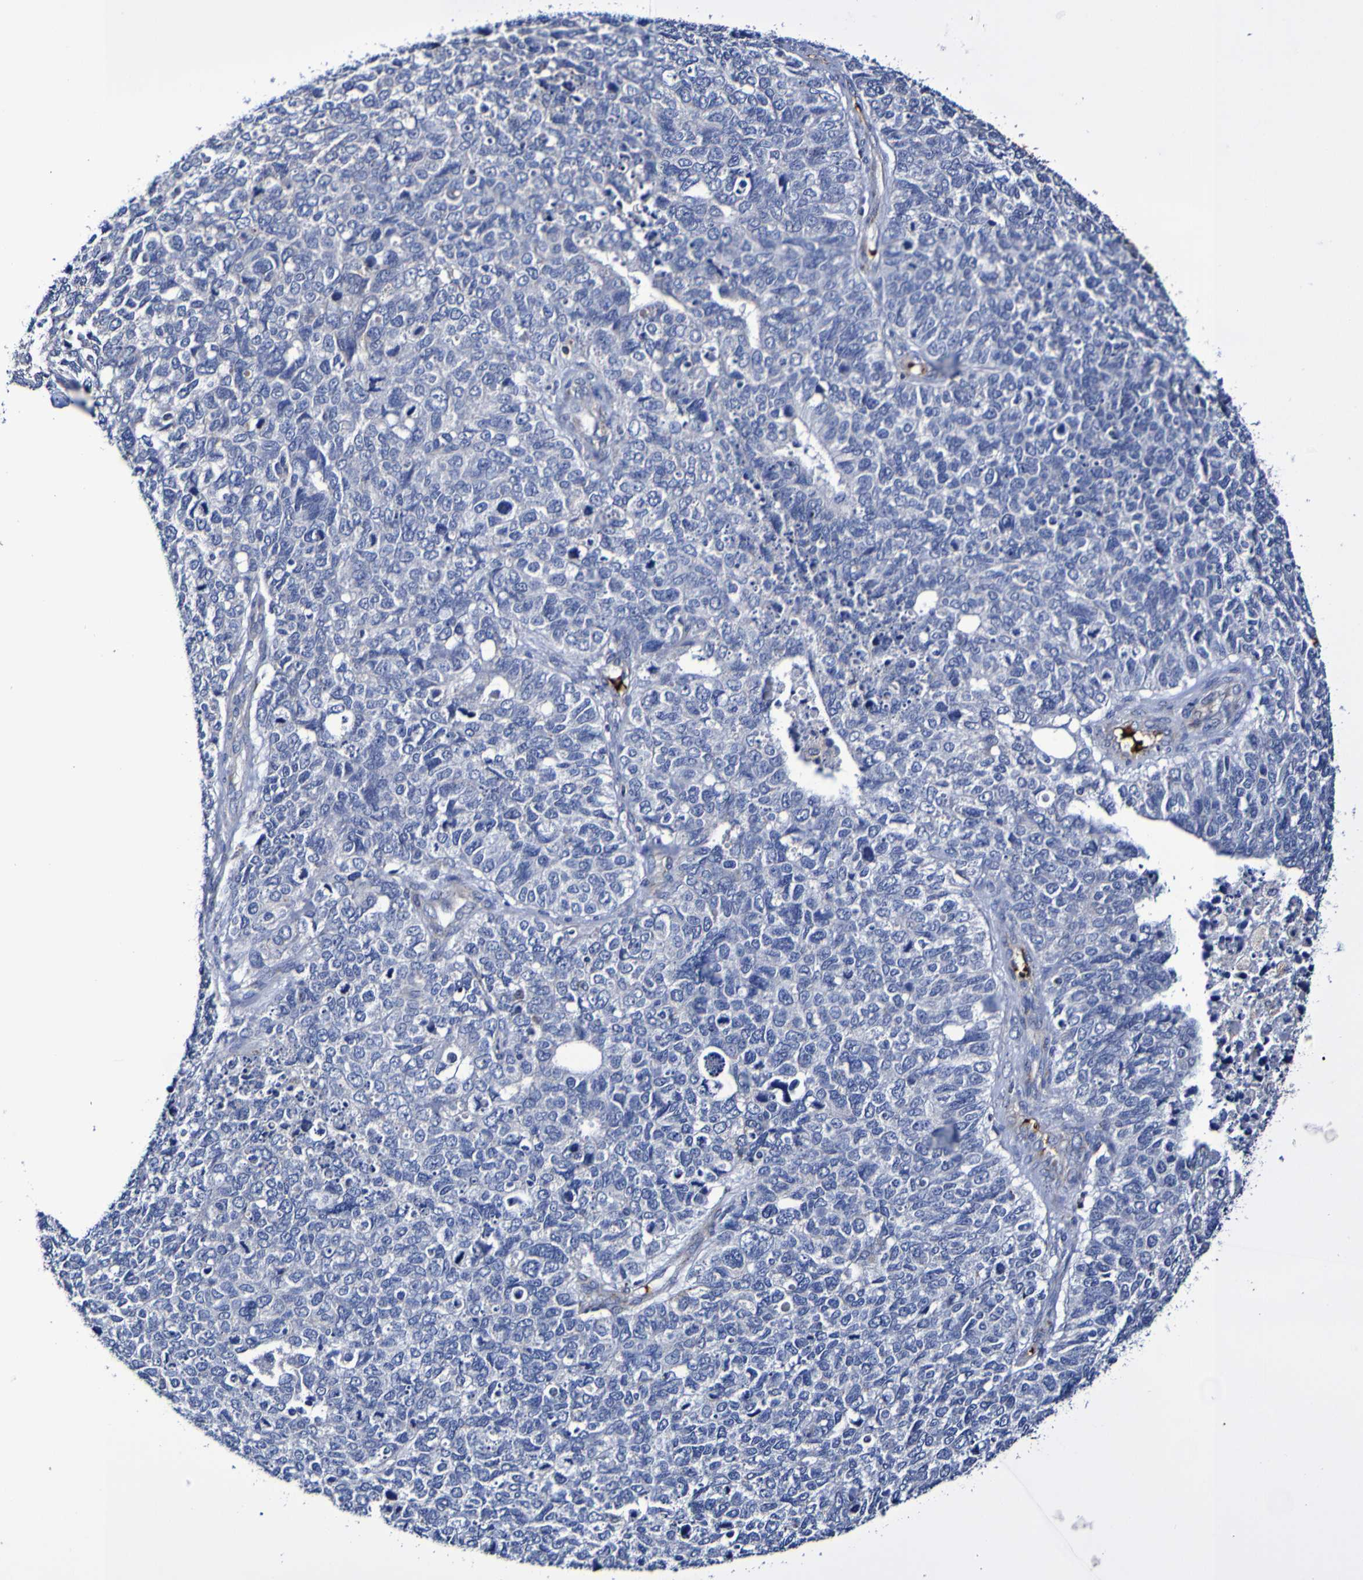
{"staining": {"intensity": "negative", "quantity": "none", "location": "none"}, "tissue": "cervical cancer", "cell_type": "Tumor cells", "image_type": "cancer", "snomed": [{"axis": "morphology", "description": "Squamous cell carcinoma, NOS"}, {"axis": "topography", "description": "Cervix"}], "caption": "An image of cervical cancer stained for a protein reveals no brown staining in tumor cells.", "gene": "WNT4", "patient": {"sex": "female", "age": 63}}